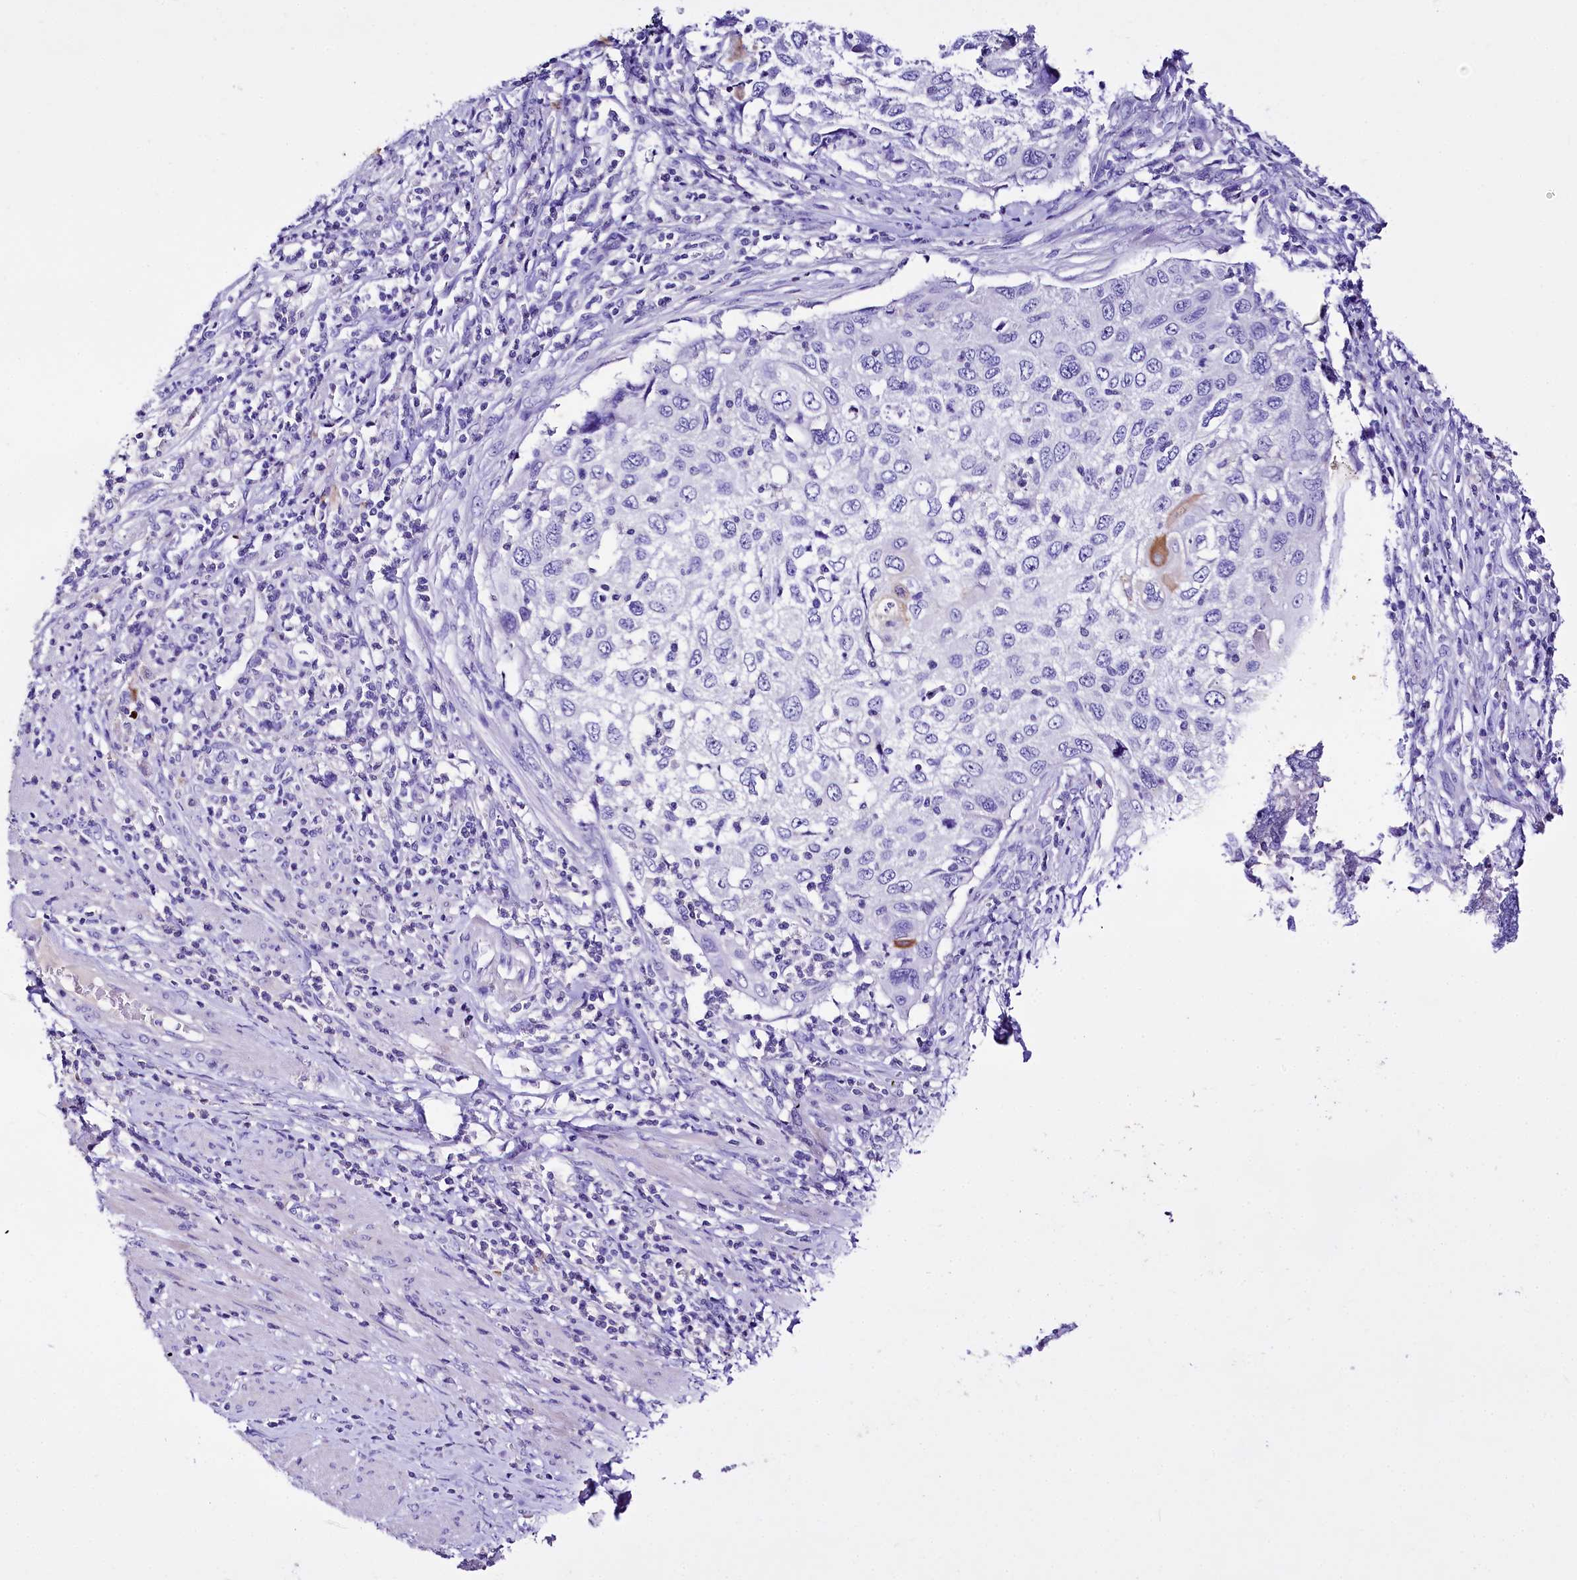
{"staining": {"intensity": "negative", "quantity": "none", "location": "none"}, "tissue": "cervical cancer", "cell_type": "Tumor cells", "image_type": "cancer", "snomed": [{"axis": "morphology", "description": "Squamous cell carcinoma, NOS"}, {"axis": "topography", "description": "Cervix"}], "caption": "There is no significant positivity in tumor cells of squamous cell carcinoma (cervical).", "gene": "A2ML1", "patient": {"sex": "female", "age": 70}}